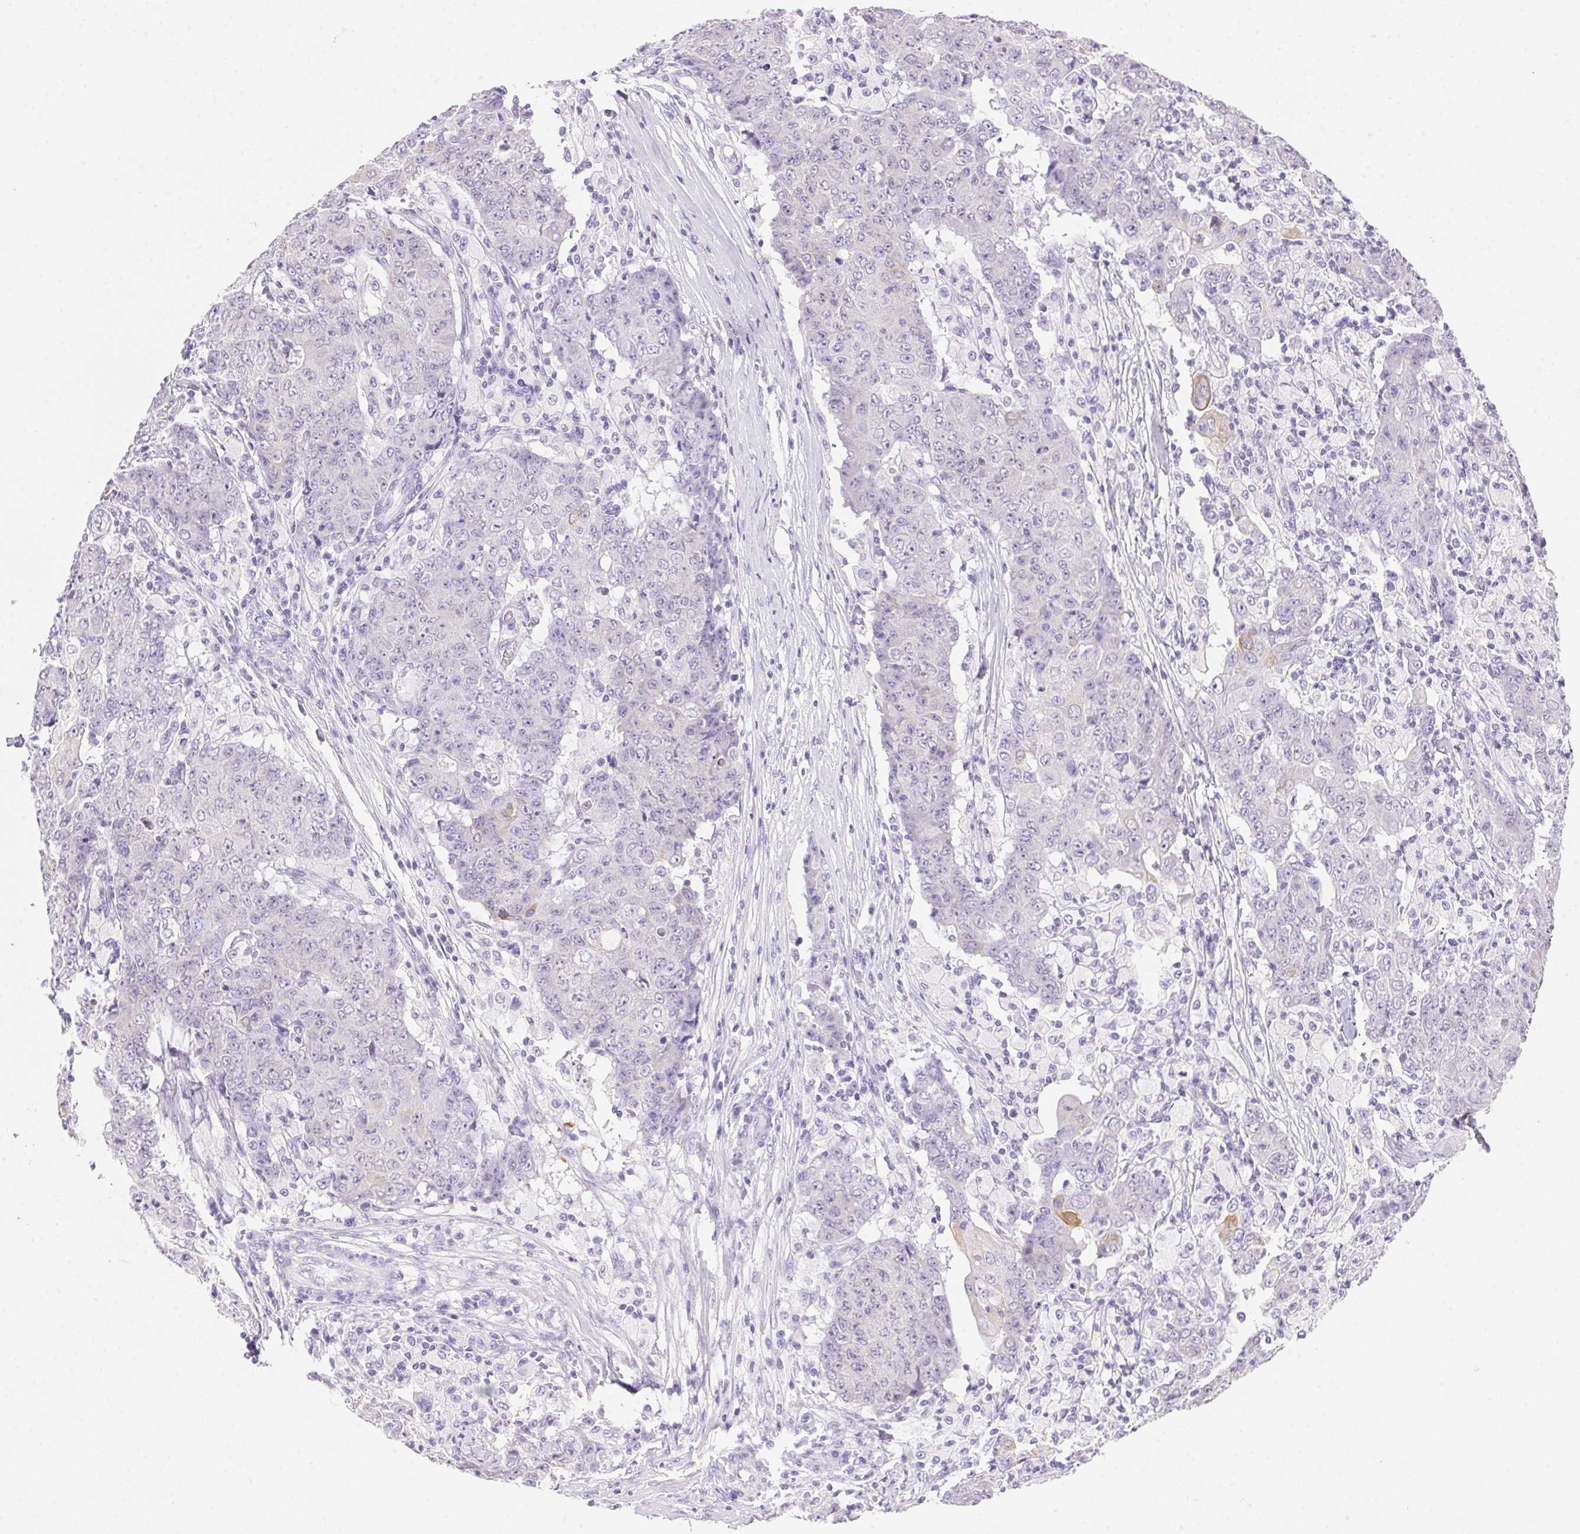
{"staining": {"intensity": "negative", "quantity": "none", "location": "none"}, "tissue": "ovarian cancer", "cell_type": "Tumor cells", "image_type": "cancer", "snomed": [{"axis": "morphology", "description": "Carcinoma, endometroid"}, {"axis": "topography", "description": "Ovary"}], "caption": "Human ovarian endometroid carcinoma stained for a protein using immunohistochemistry demonstrates no positivity in tumor cells.", "gene": "DHCR24", "patient": {"sex": "female", "age": 42}}